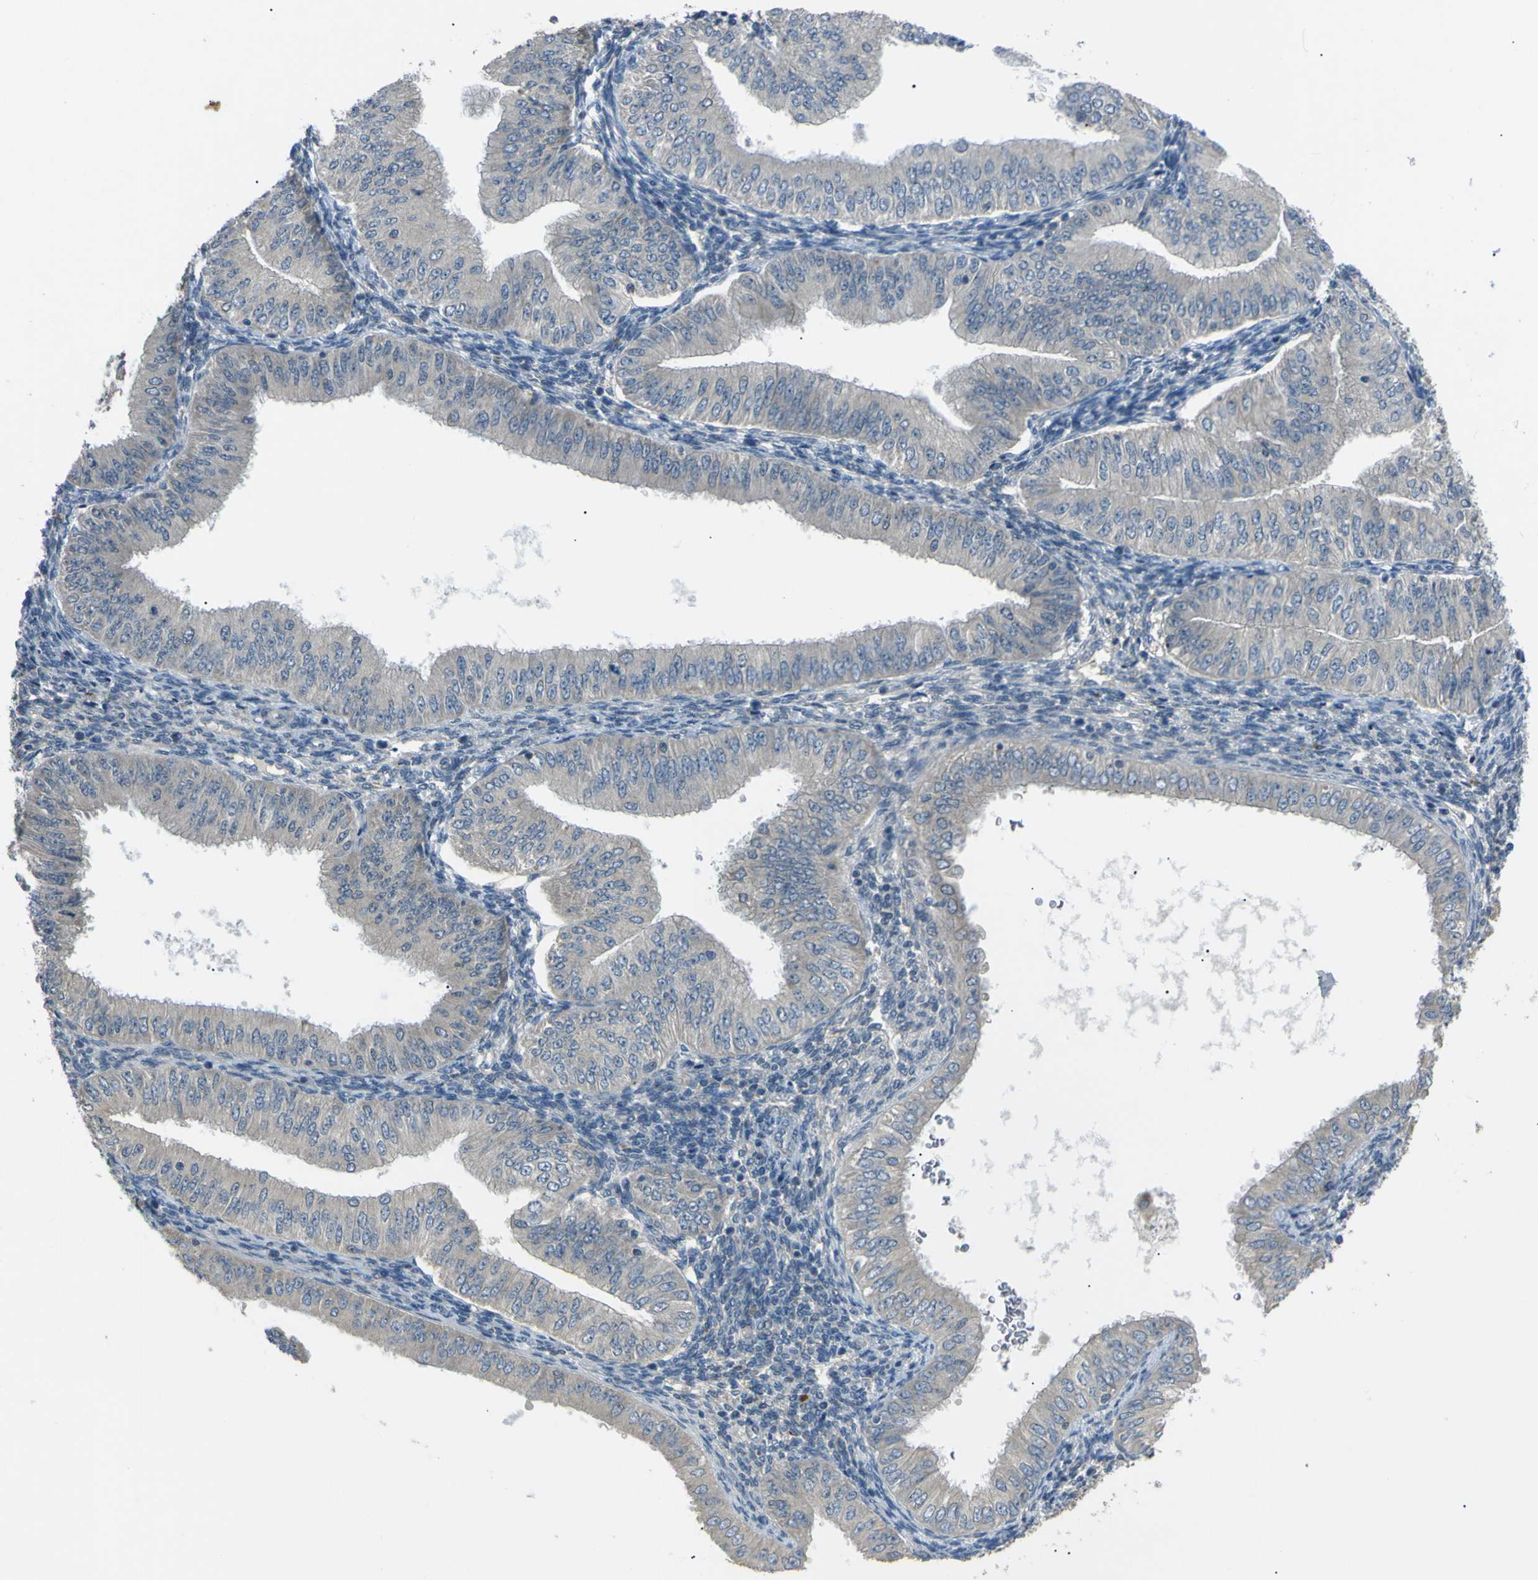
{"staining": {"intensity": "negative", "quantity": "none", "location": "none"}, "tissue": "endometrial cancer", "cell_type": "Tumor cells", "image_type": "cancer", "snomed": [{"axis": "morphology", "description": "Normal tissue, NOS"}, {"axis": "morphology", "description": "Adenocarcinoma, NOS"}, {"axis": "topography", "description": "Endometrium"}], "caption": "Human endometrial adenocarcinoma stained for a protein using immunohistochemistry (IHC) displays no positivity in tumor cells.", "gene": "C6orf89", "patient": {"sex": "female", "age": 53}}